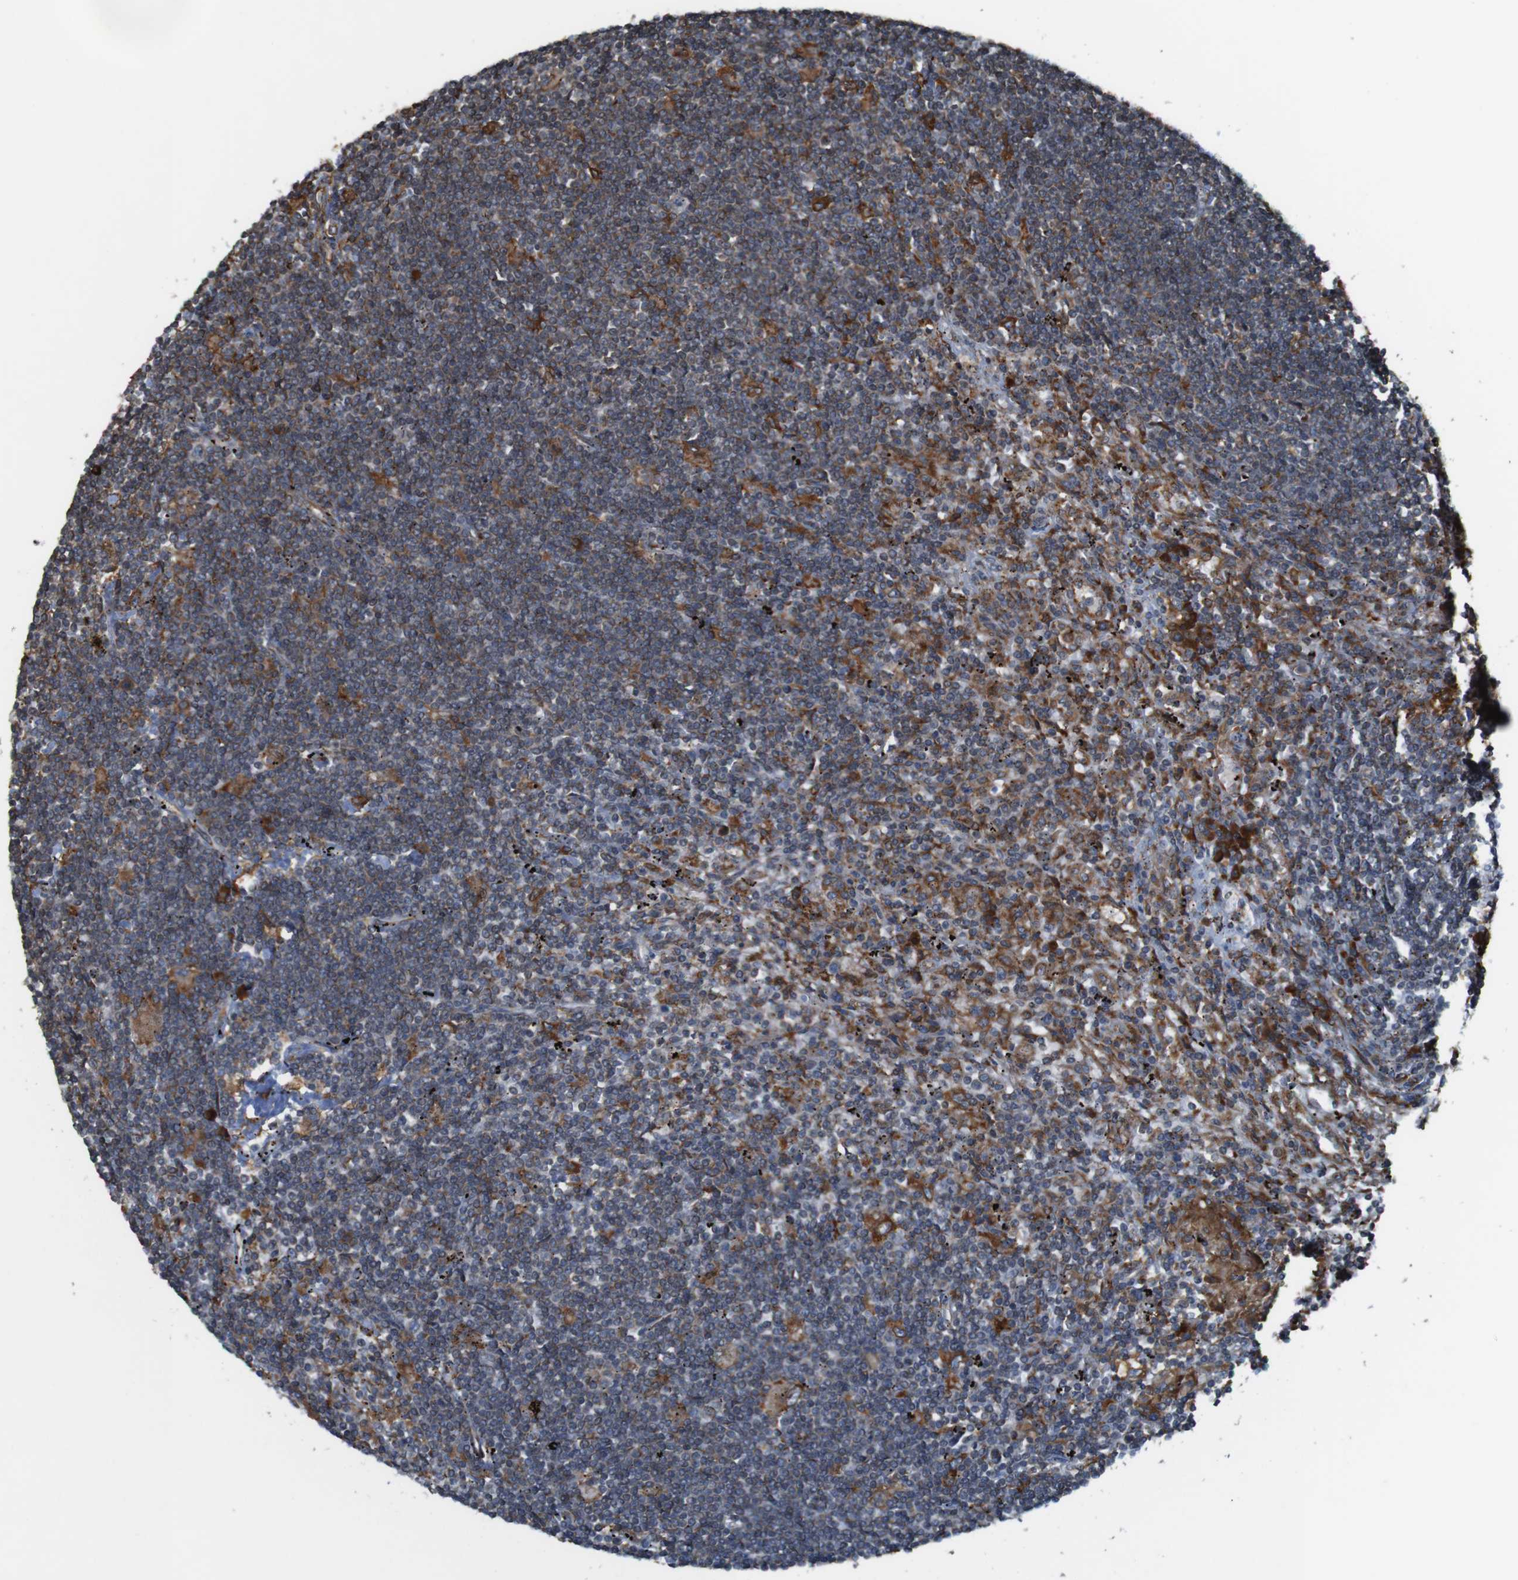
{"staining": {"intensity": "moderate", "quantity": "25%-75%", "location": "cytoplasmic/membranous"}, "tissue": "lymphoma", "cell_type": "Tumor cells", "image_type": "cancer", "snomed": [{"axis": "morphology", "description": "Malignant lymphoma, non-Hodgkin's type, Low grade"}, {"axis": "topography", "description": "Spleen"}], "caption": "Immunohistochemical staining of human lymphoma exhibits medium levels of moderate cytoplasmic/membranous expression in approximately 25%-75% of tumor cells. Nuclei are stained in blue.", "gene": "UGGT1", "patient": {"sex": "male", "age": 76}}